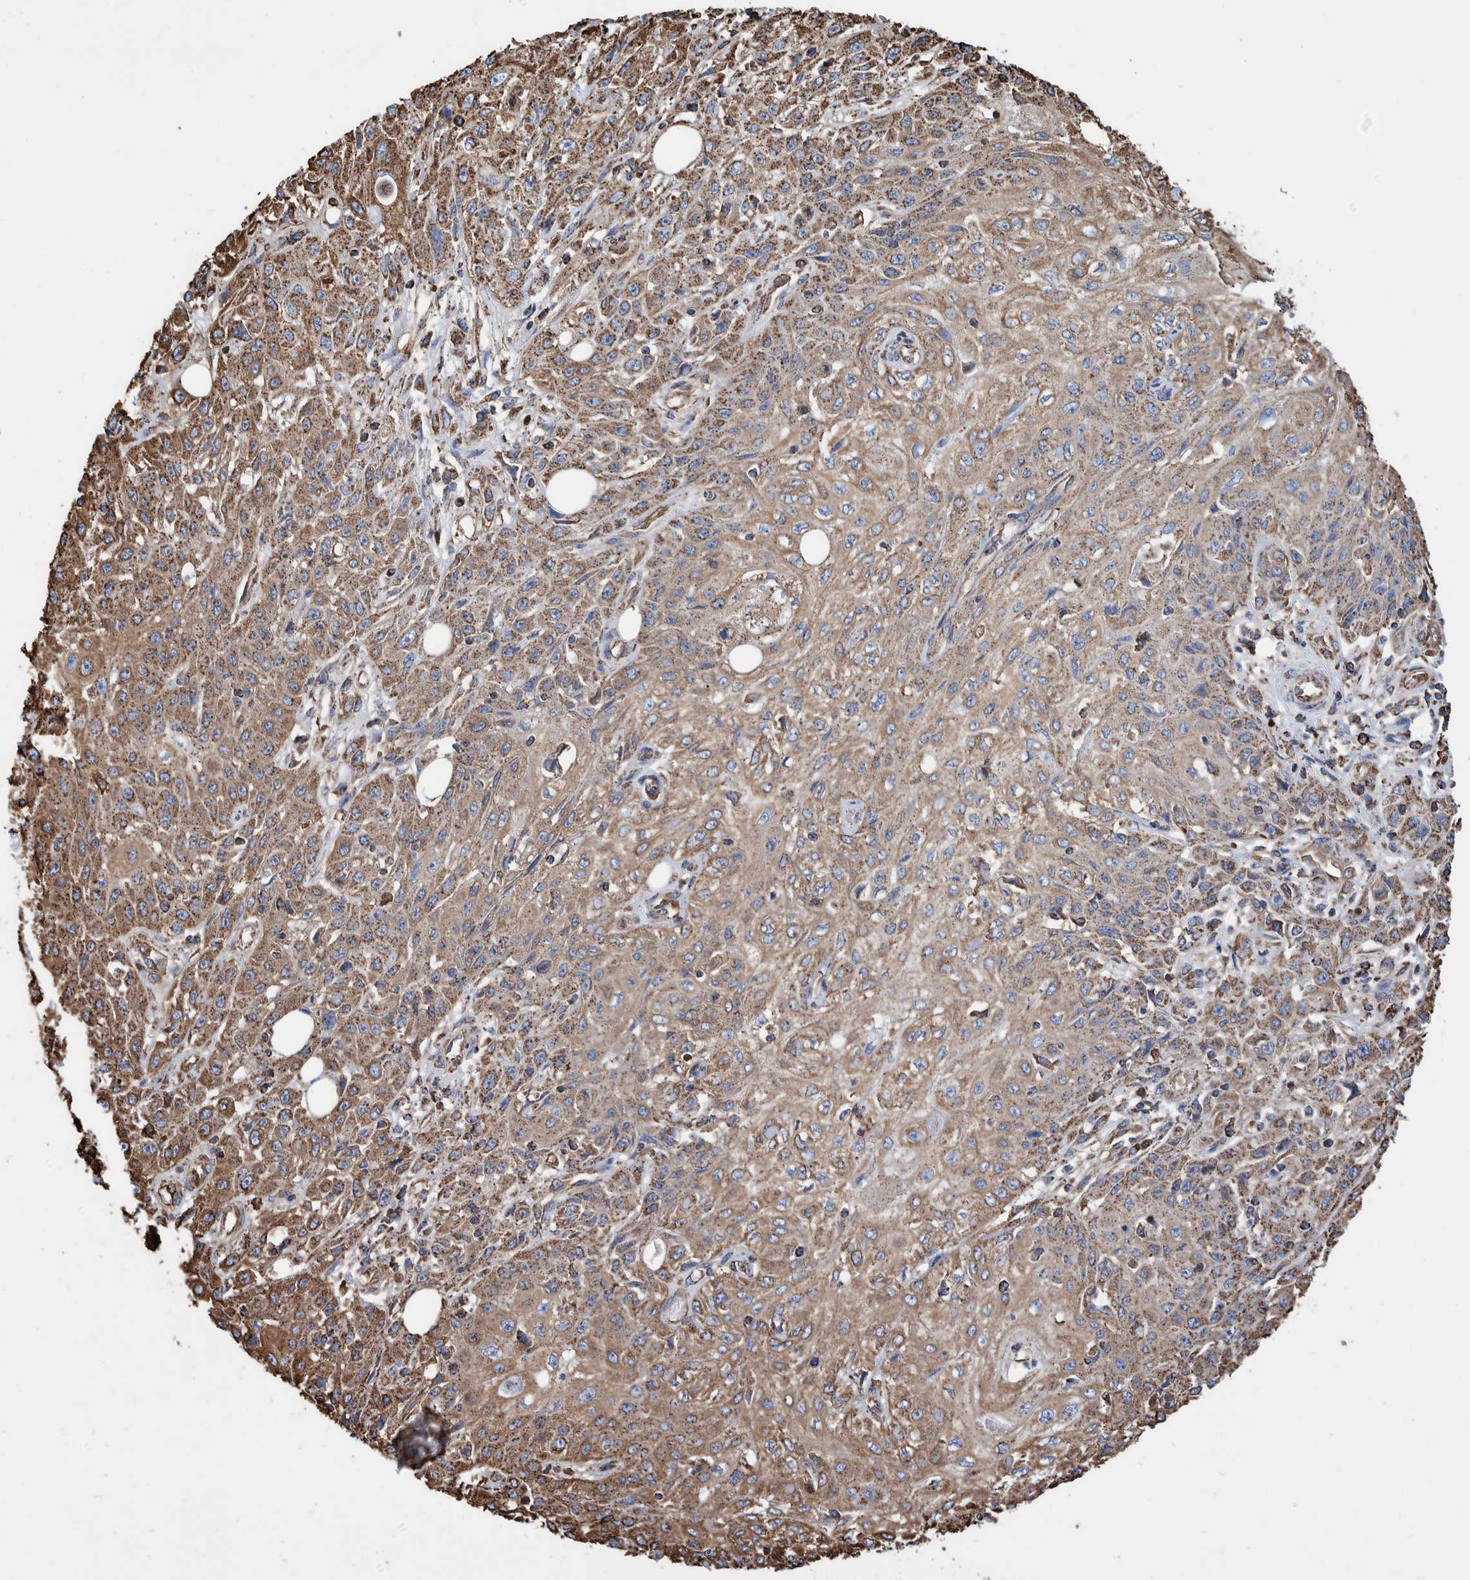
{"staining": {"intensity": "moderate", "quantity": ">75%", "location": "cytoplasmic/membranous"}, "tissue": "skin cancer", "cell_type": "Tumor cells", "image_type": "cancer", "snomed": [{"axis": "morphology", "description": "Squamous cell carcinoma, NOS"}, {"axis": "morphology", "description": "Squamous cell carcinoma, metastatic, NOS"}, {"axis": "topography", "description": "Skin"}, {"axis": "topography", "description": "Lymph node"}], "caption": "An IHC histopathology image of tumor tissue is shown. Protein staining in brown highlights moderate cytoplasmic/membranous positivity in skin cancer (squamous cell carcinoma) within tumor cells.", "gene": "VPS26C", "patient": {"sex": "male", "age": 75}}